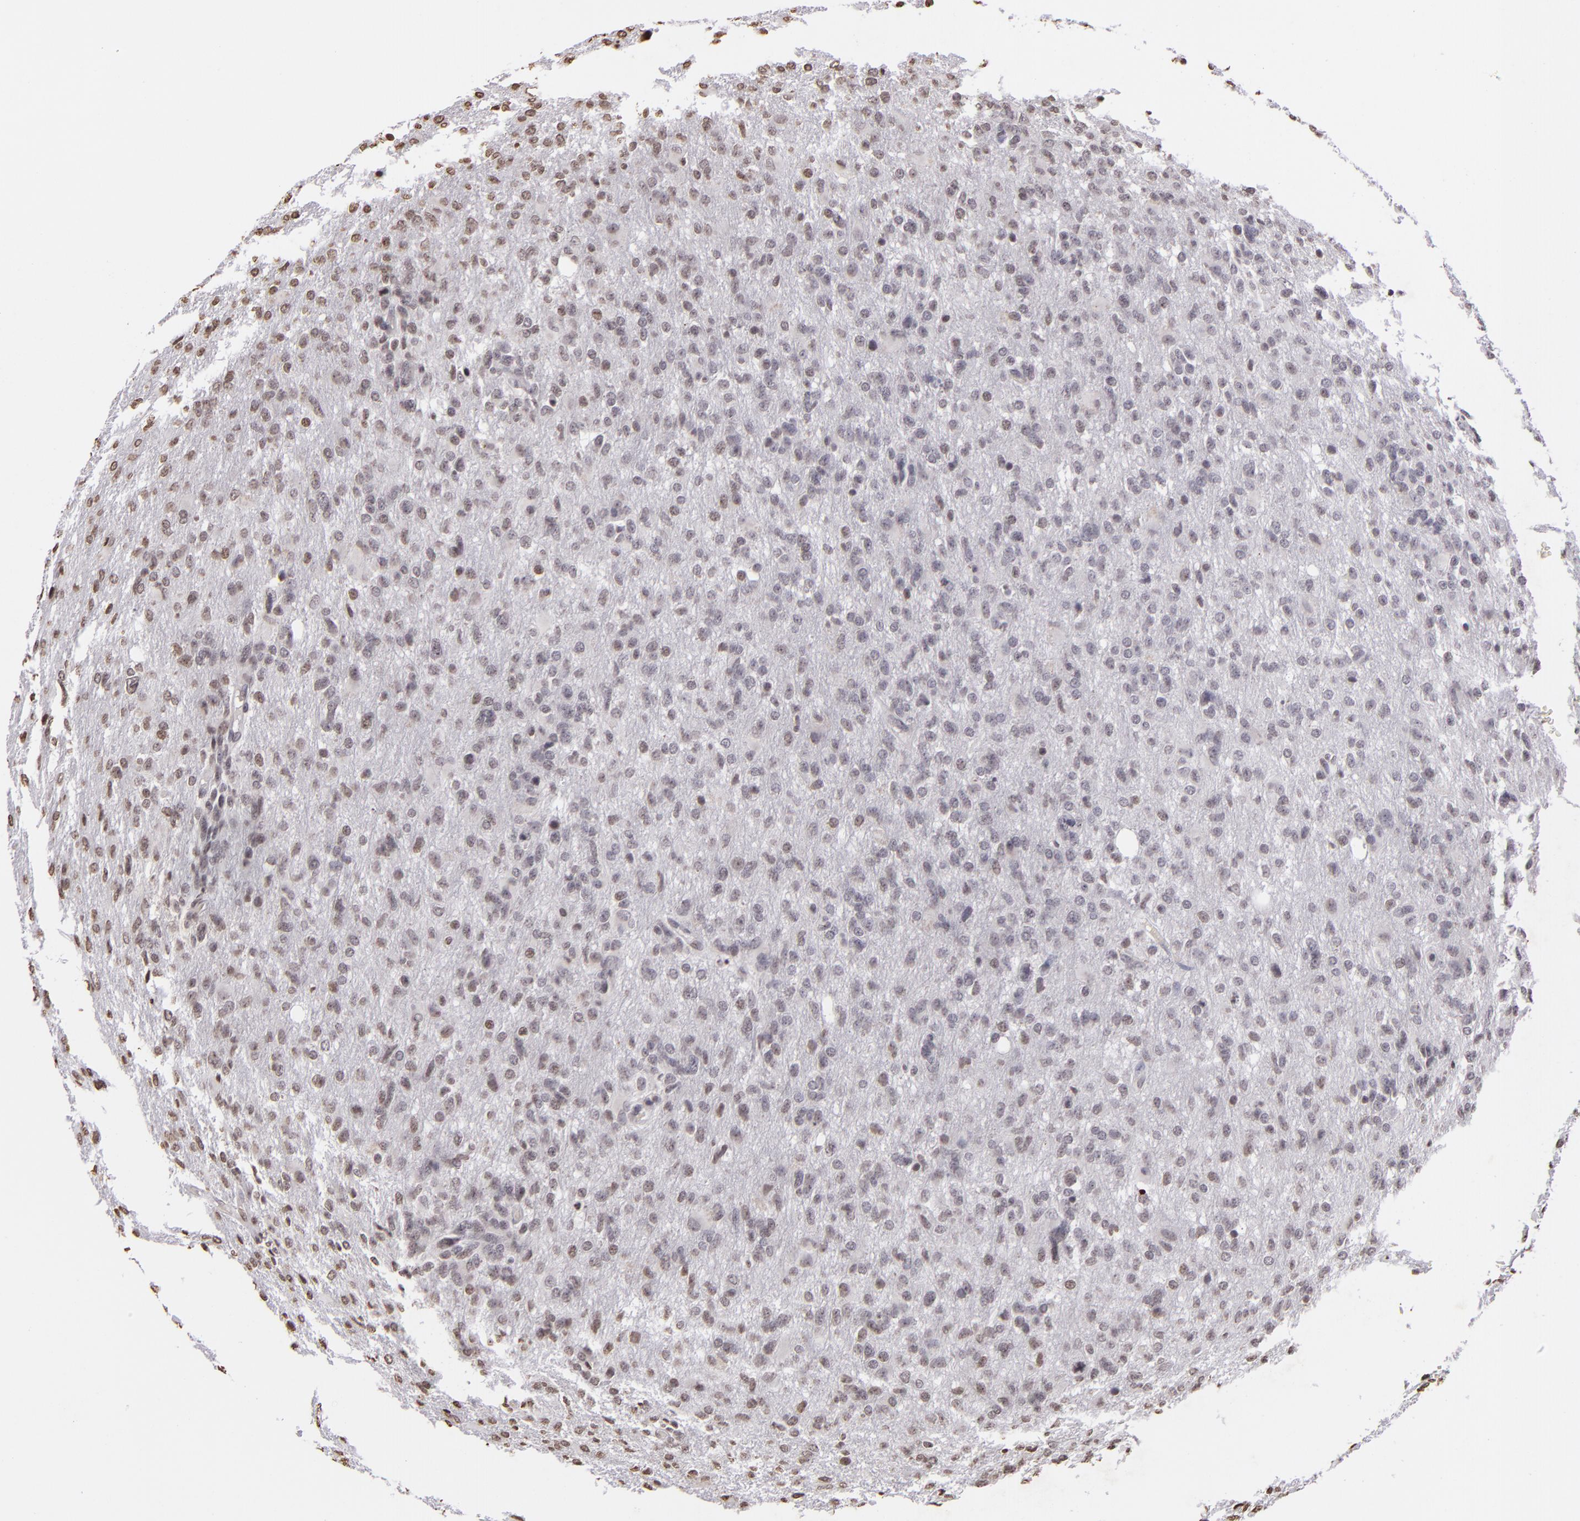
{"staining": {"intensity": "negative", "quantity": "none", "location": "none"}, "tissue": "glioma", "cell_type": "Tumor cells", "image_type": "cancer", "snomed": [{"axis": "morphology", "description": "Glioma, malignant, High grade"}, {"axis": "topography", "description": "Brain"}], "caption": "IHC of glioma shows no expression in tumor cells.", "gene": "THRB", "patient": {"sex": "male", "age": 68}}